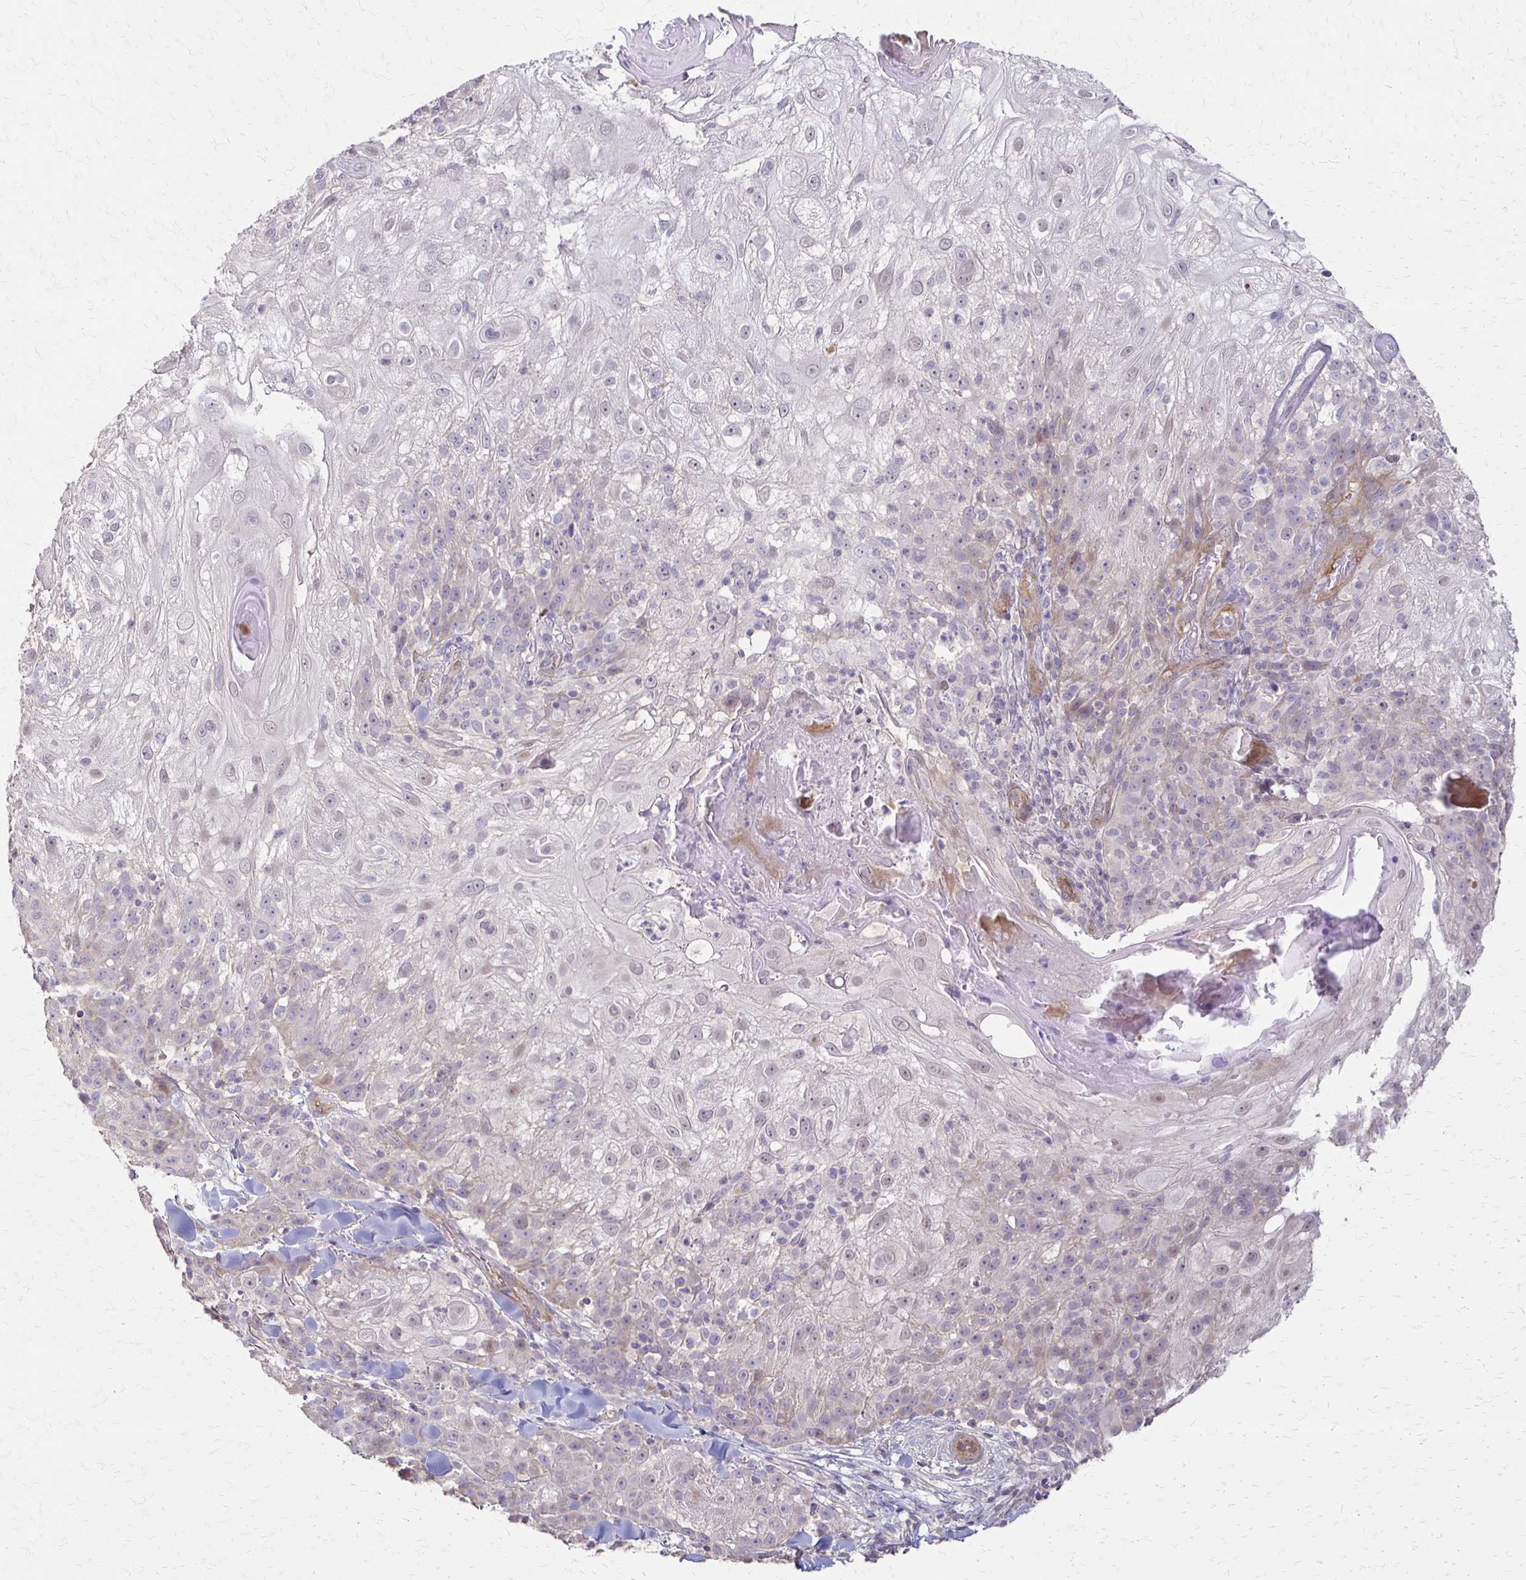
{"staining": {"intensity": "negative", "quantity": "none", "location": "none"}, "tissue": "skin cancer", "cell_type": "Tumor cells", "image_type": "cancer", "snomed": [{"axis": "morphology", "description": "Normal tissue, NOS"}, {"axis": "morphology", "description": "Squamous cell carcinoma, NOS"}, {"axis": "topography", "description": "Skin"}], "caption": "This photomicrograph is of skin squamous cell carcinoma stained with immunohistochemistry to label a protein in brown with the nuclei are counter-stained blue. There is no positivity in tumor cells.", "gene": "CFL2", "patient": {"sex": "female", "age": 83}}